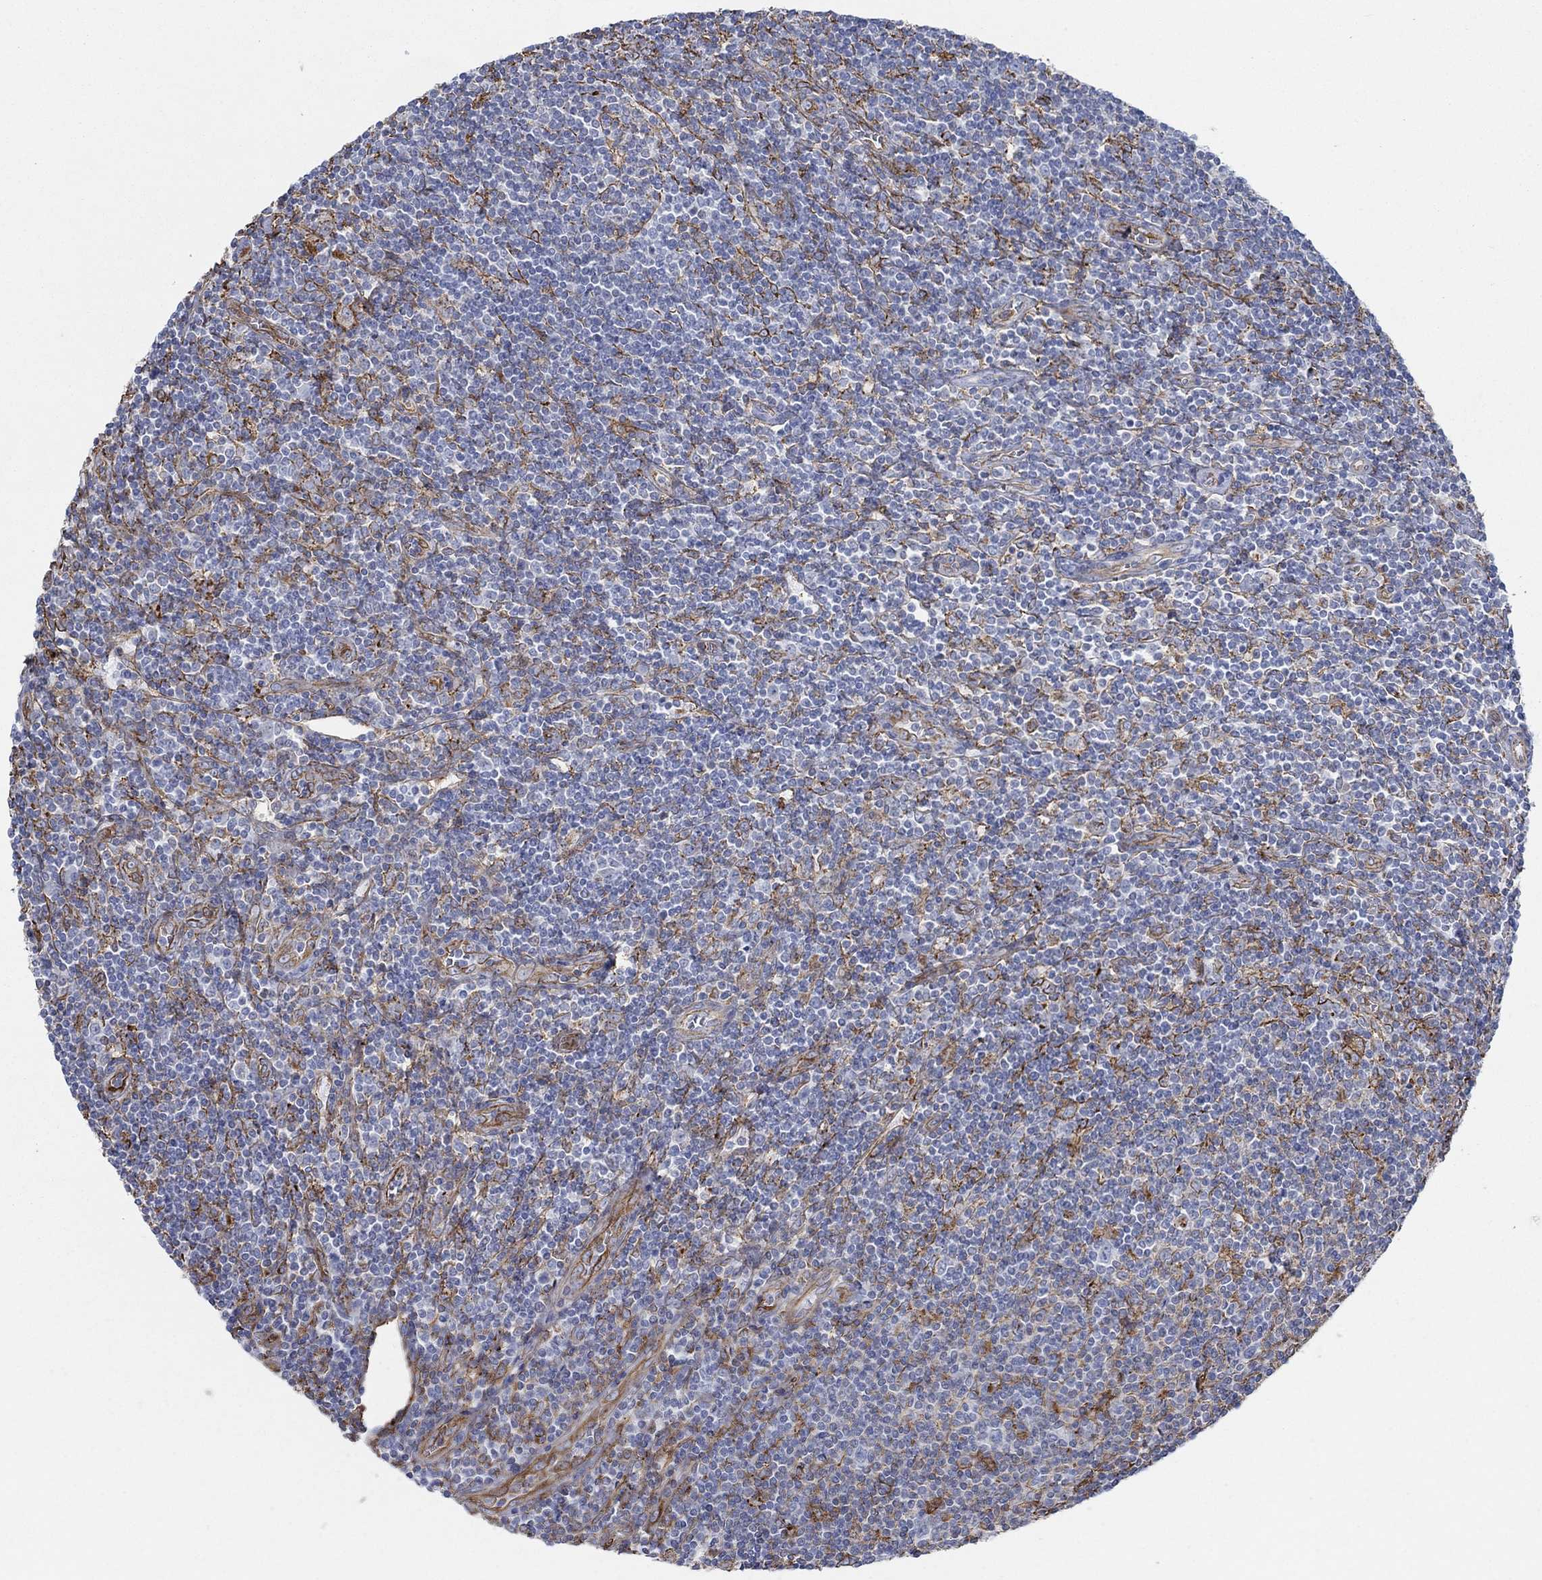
{"staining": {"intensity": "strong", "quantity": ">75%", "location": "cytoplasmic/membranous"}, "tissue": "lymphoma", "cell_type": "Tumor cells", "image_type": "cancer", "snomed": [{"axis": "morphology", "description": "Hodgkin's disease, NOS"}, {"axis": "topography", "description": "Lymph node"}], "caption": "Immunohistochemical staining of human Hodgkin's disease displays high levels of strong cytoplasmic/membranous protein positivity in approximately >75% of tumor cells. (DAB IHC, brown staining for protein, blue staining for nuclei).", "gene": "STC2", "patient": {"sex": "male", "age": 40}}